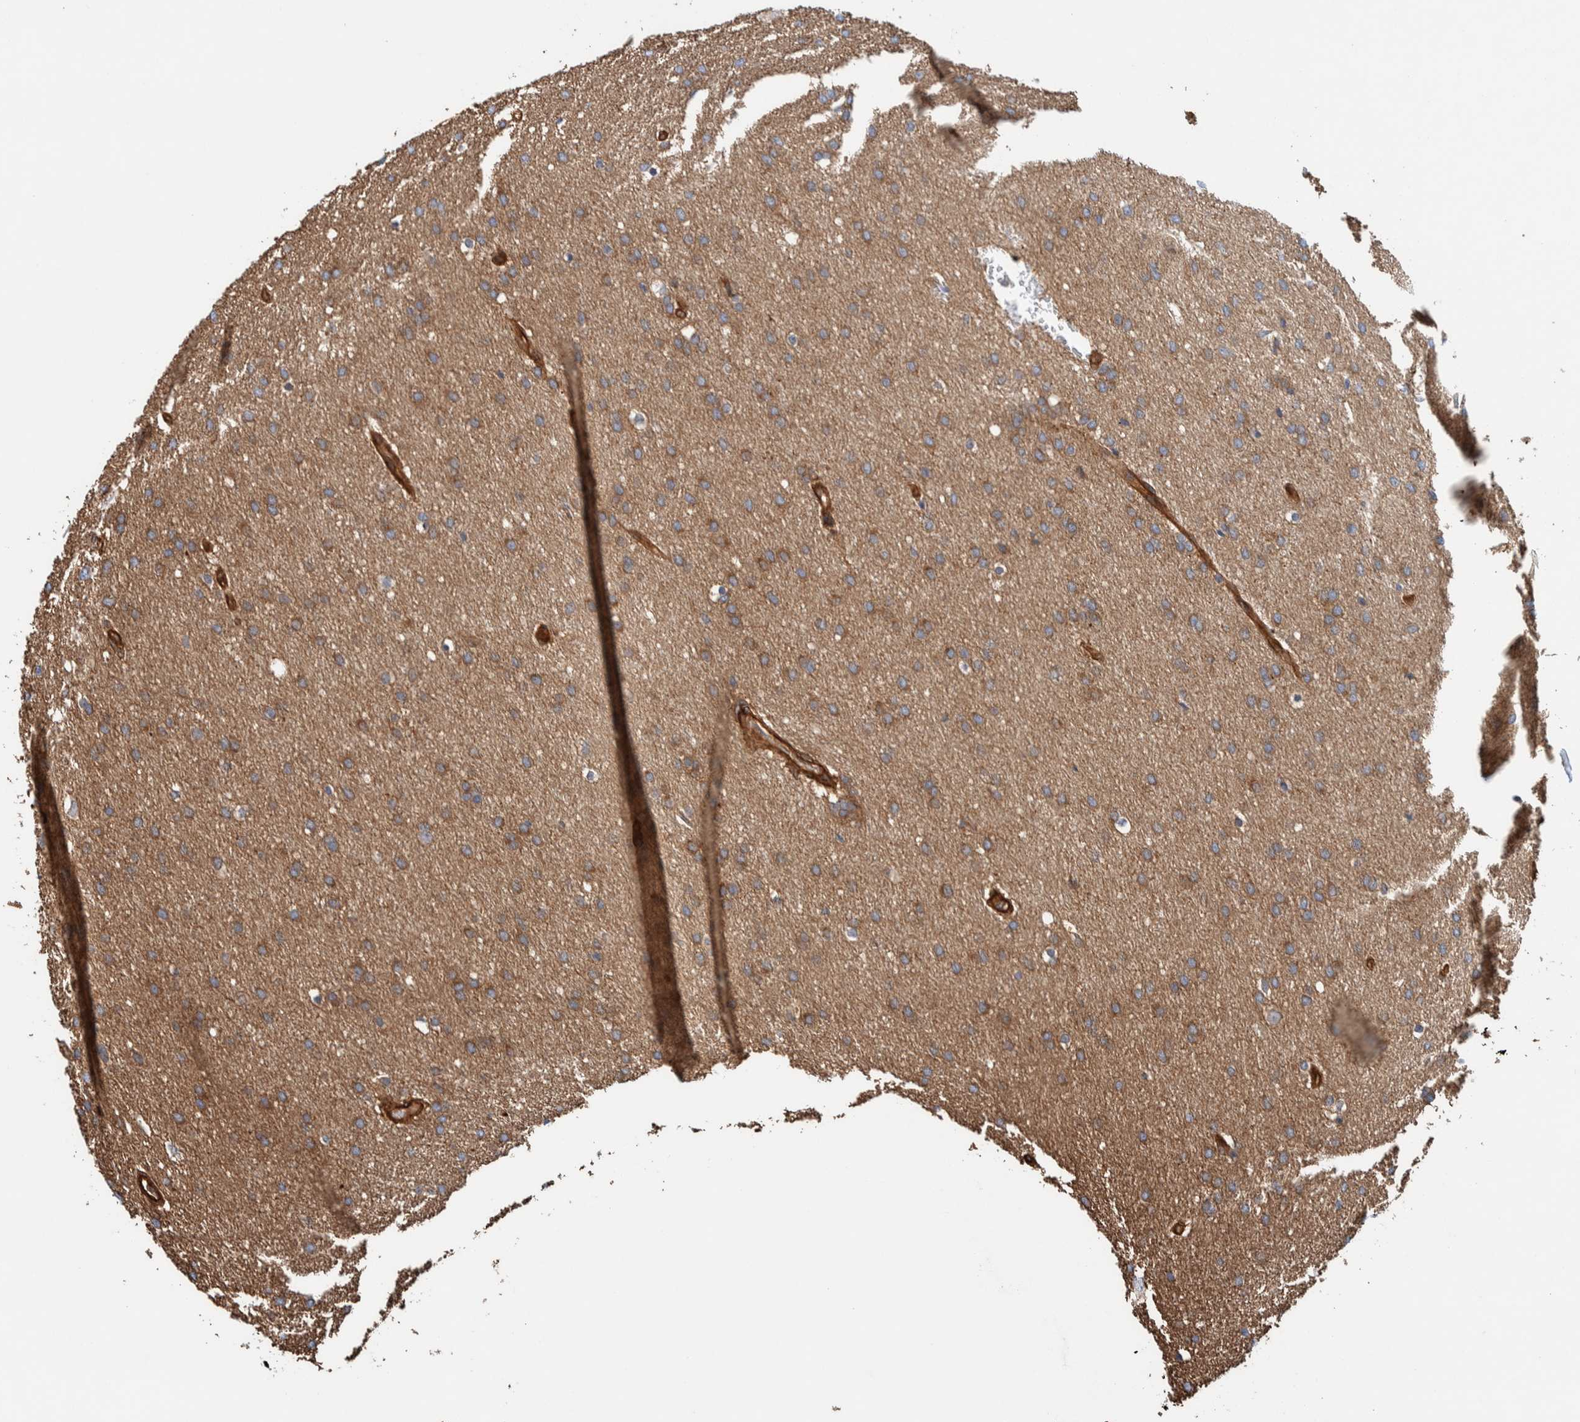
{"staining": {"intensity": "weak", "quantity": ">75%", "location": "cytoplasmic/membranous"}, "tissue": "glioma", "cell_type": "Tumor cells", "image_type": "cancer", "snomed": [{"axis": "morphology", "description": "Glioma, malignant, Low grade"}, {"axis": "topography", "description": "Brain"}], "caption": "Immunohistochemical staining of human glioma exhibits low levels of weak cytoplasmic/membranous expression in about >75% of tumor cells.", "gene": "PKD1L1", "patient": {"sex": "female", "age": 37}}